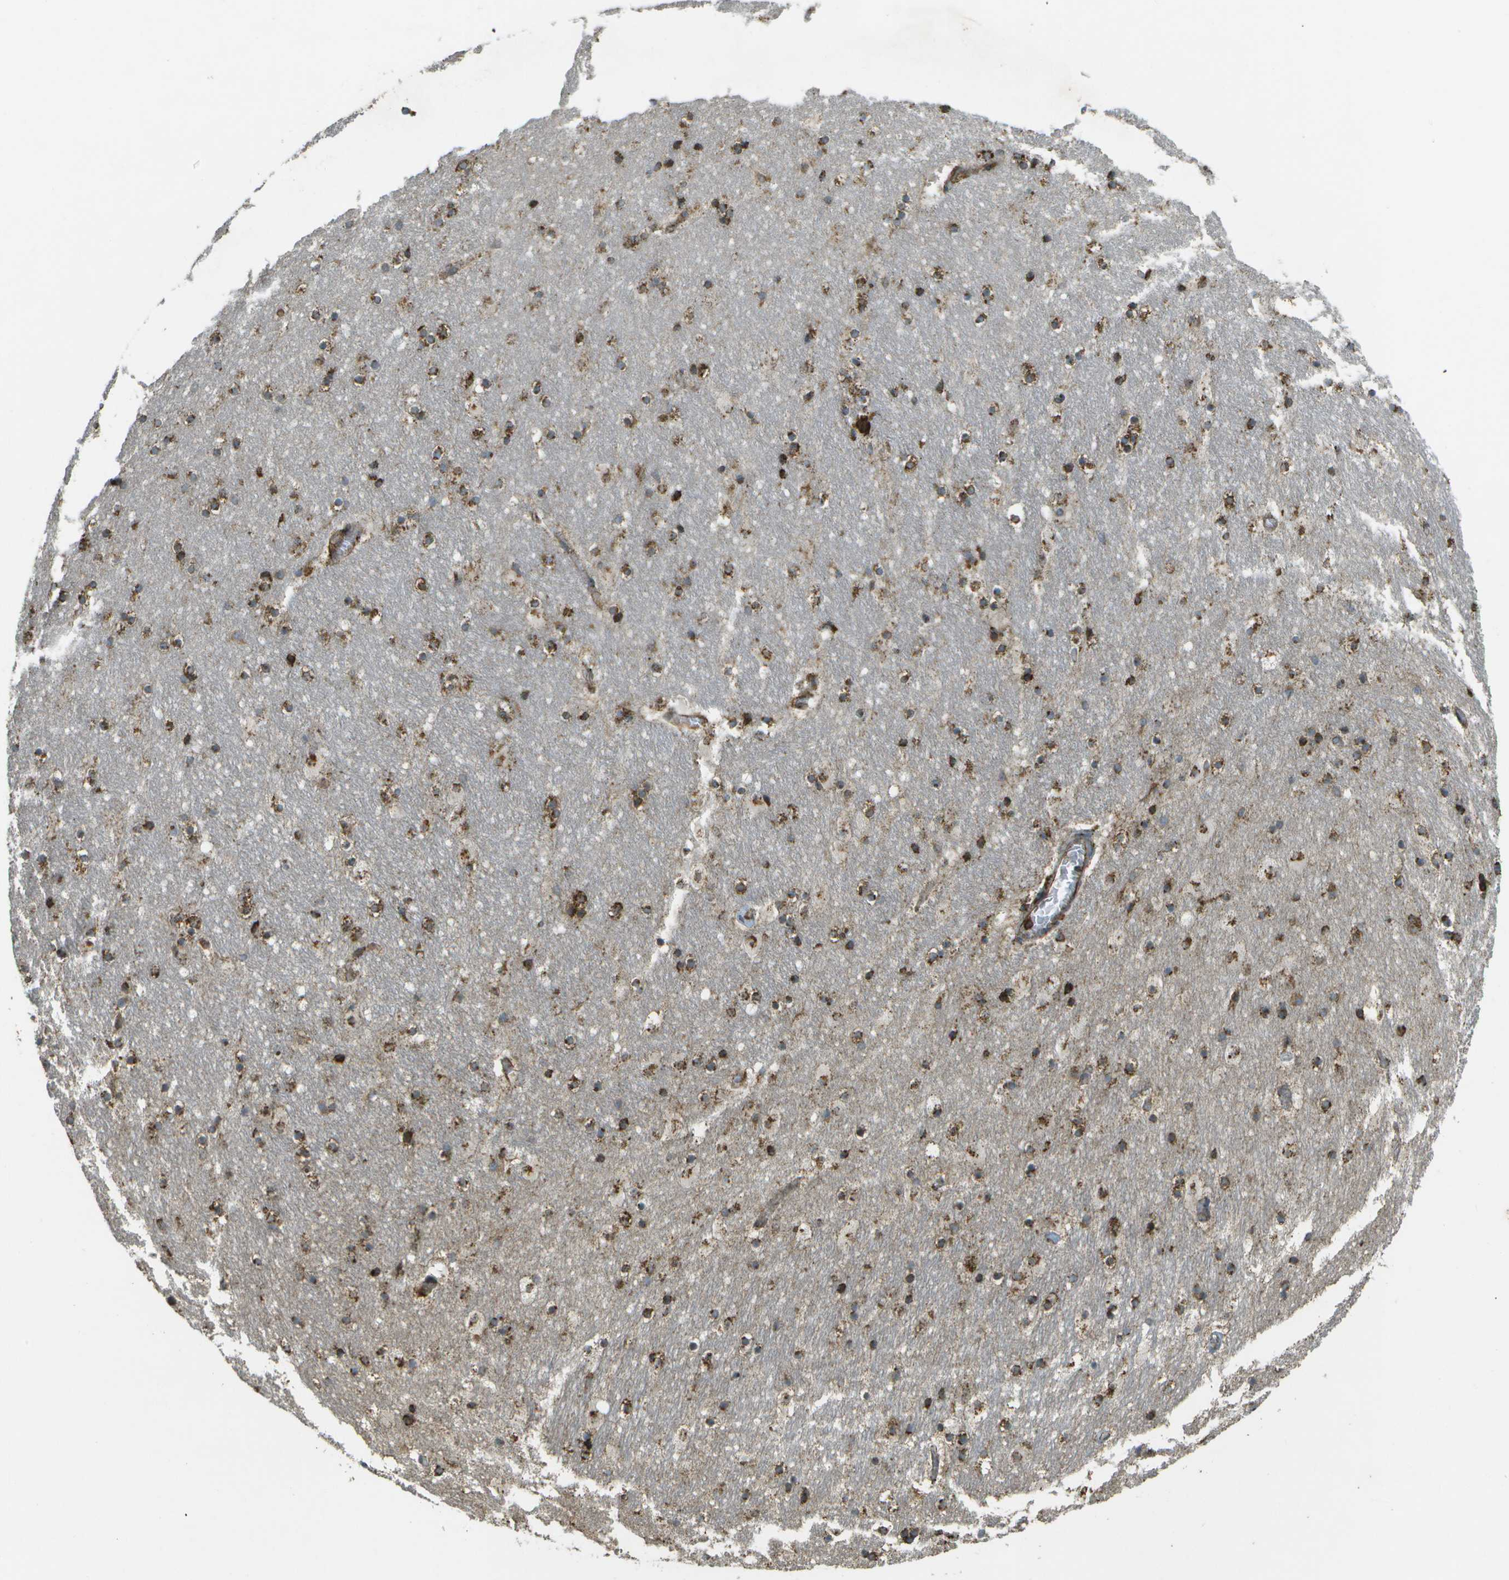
{"staining": {"intensity": "strong", "quantity": "25%-75%", "location": "cytoplasmic/membranous"}, "tissue": "hippocampus", "cell_type": "Glial cells", "image_type": "normal", "snomed": [{"axis": "morphology", "description": "Normal tissue, NOS"}, {"axis": "topography", "description": "Hippocampus"}], "caption": "Hippocampus stained with IHC exhibits strong cytoplasmic/membranous staining in about 25%-75% of glial cells. The staining was performed using DAB, with brown indicating positive protein expression. Nuclei are stained blue with hematoxylin.", "gene": "PDIA4", "patient": {"sex": "male", "age": 45}}